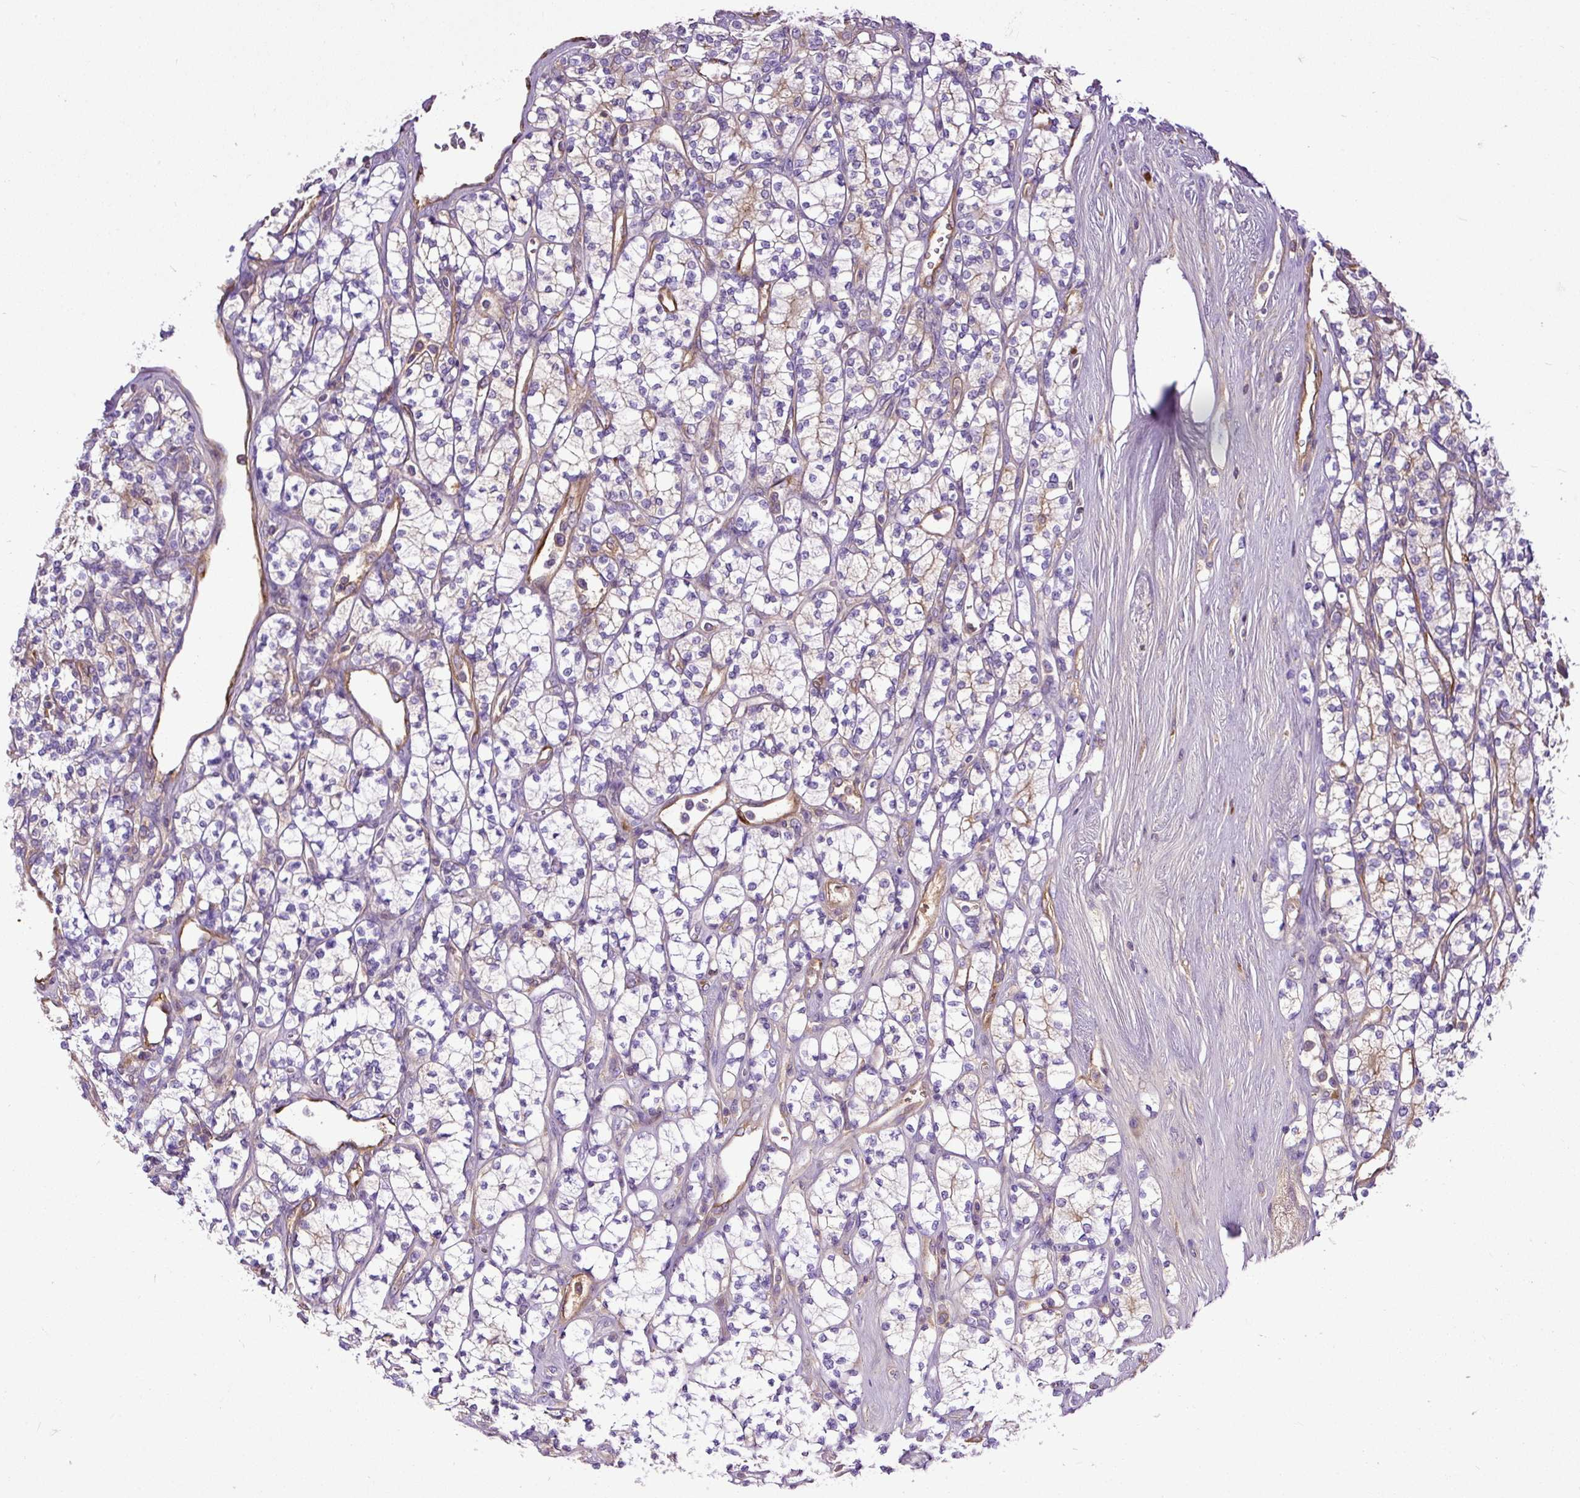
{"staining": {"intensity": "negative", "quantity": "none", "location": "none"}, "tissue": "renal cancer", "cell_type": "Tumor cells", "image_type": "cancer", "snomed": [{"axis": "morphology", "description": "Adenocarcinoma, NOS"}, {"axis": "topography", "description": "Kidney"}], "caption": "High power microscopy histopathology image of an immunohistochemistry micrograph of renal adenocarcinoma, revealing no significant positivity in tumor cells.", "gene": "CLEC3B", "patient": {"sex": "male", "age": 77}}